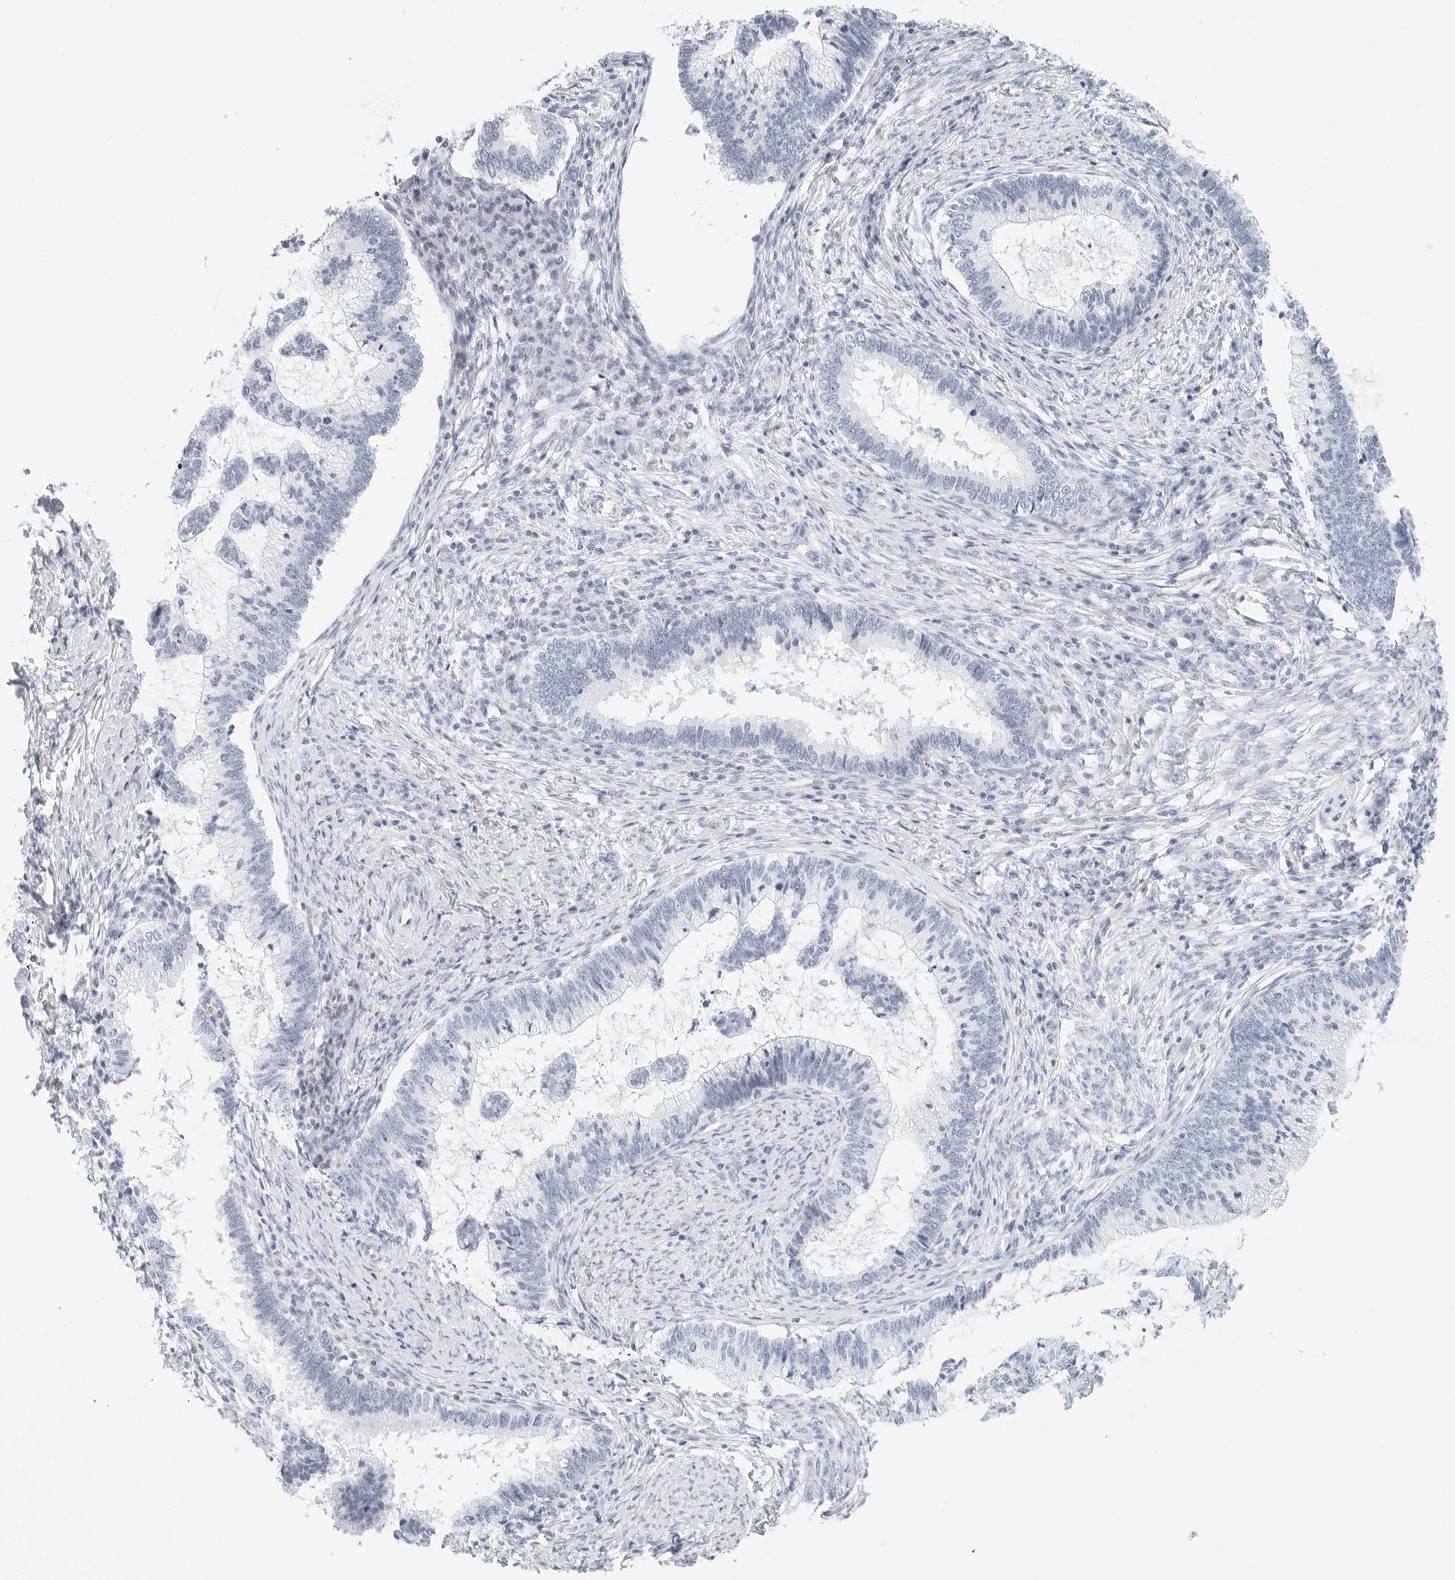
{"staining": {"intensity": "negative", "quantity": "none", "location": "none"}, "tissue": "cervical cancer", "cell_type": "Tumor cells", "image_type": "cancer", "snomed": [{"axis": "morphology", "description": "Adenocarcinoma, NOS"}, {"axis": "topography", "description": "Cervix"}], "caption": "Tumor cells show no significant protein positivity in cervical cancer.", "gene": "NTMT2", "patient": {"sex": "female", "age": 36}}